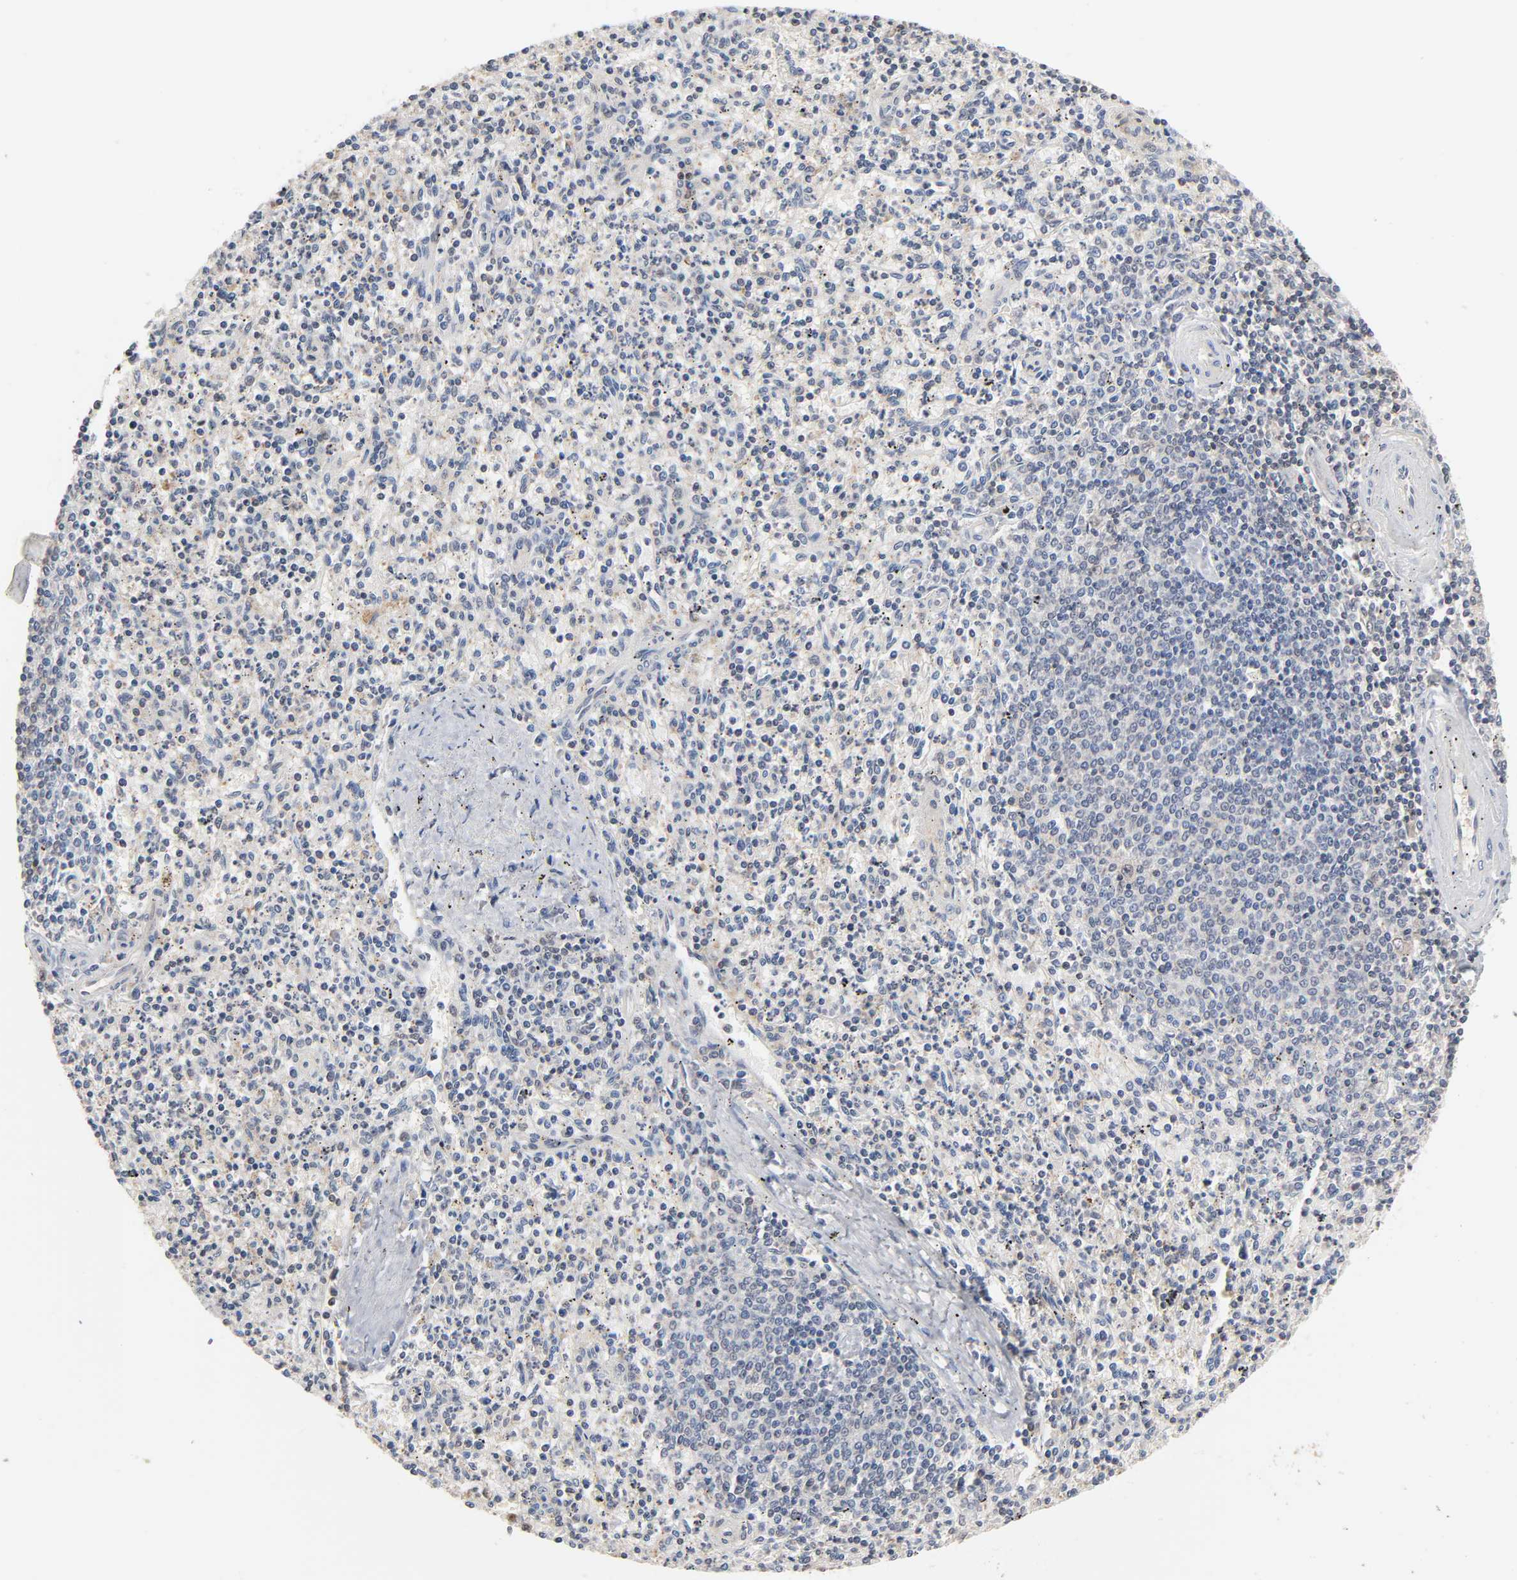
{"staining": {"intensity": "weak", "quantity": "<25%", "location": "nuclear"}, "tissue": "spleen", "cell_type": "Cells in red pulp", "image_type": "normal", "snomed": [{"axis": "morphology", "description": "Normal tissue, NOS"}, {"axis": "topography", "description": "Spleen"}], "caption": "Immunohistochemistry (IHC) of benign spleen exhibits no positivity in cells in red pulp. The staining is performed using DAB (3,3'-diaminobenzidine) brown chromogen with nuclei counter-stained in using hematoxylin.", "gene": "HTR1E", "patient": {"sex": "male", "age": 72}}